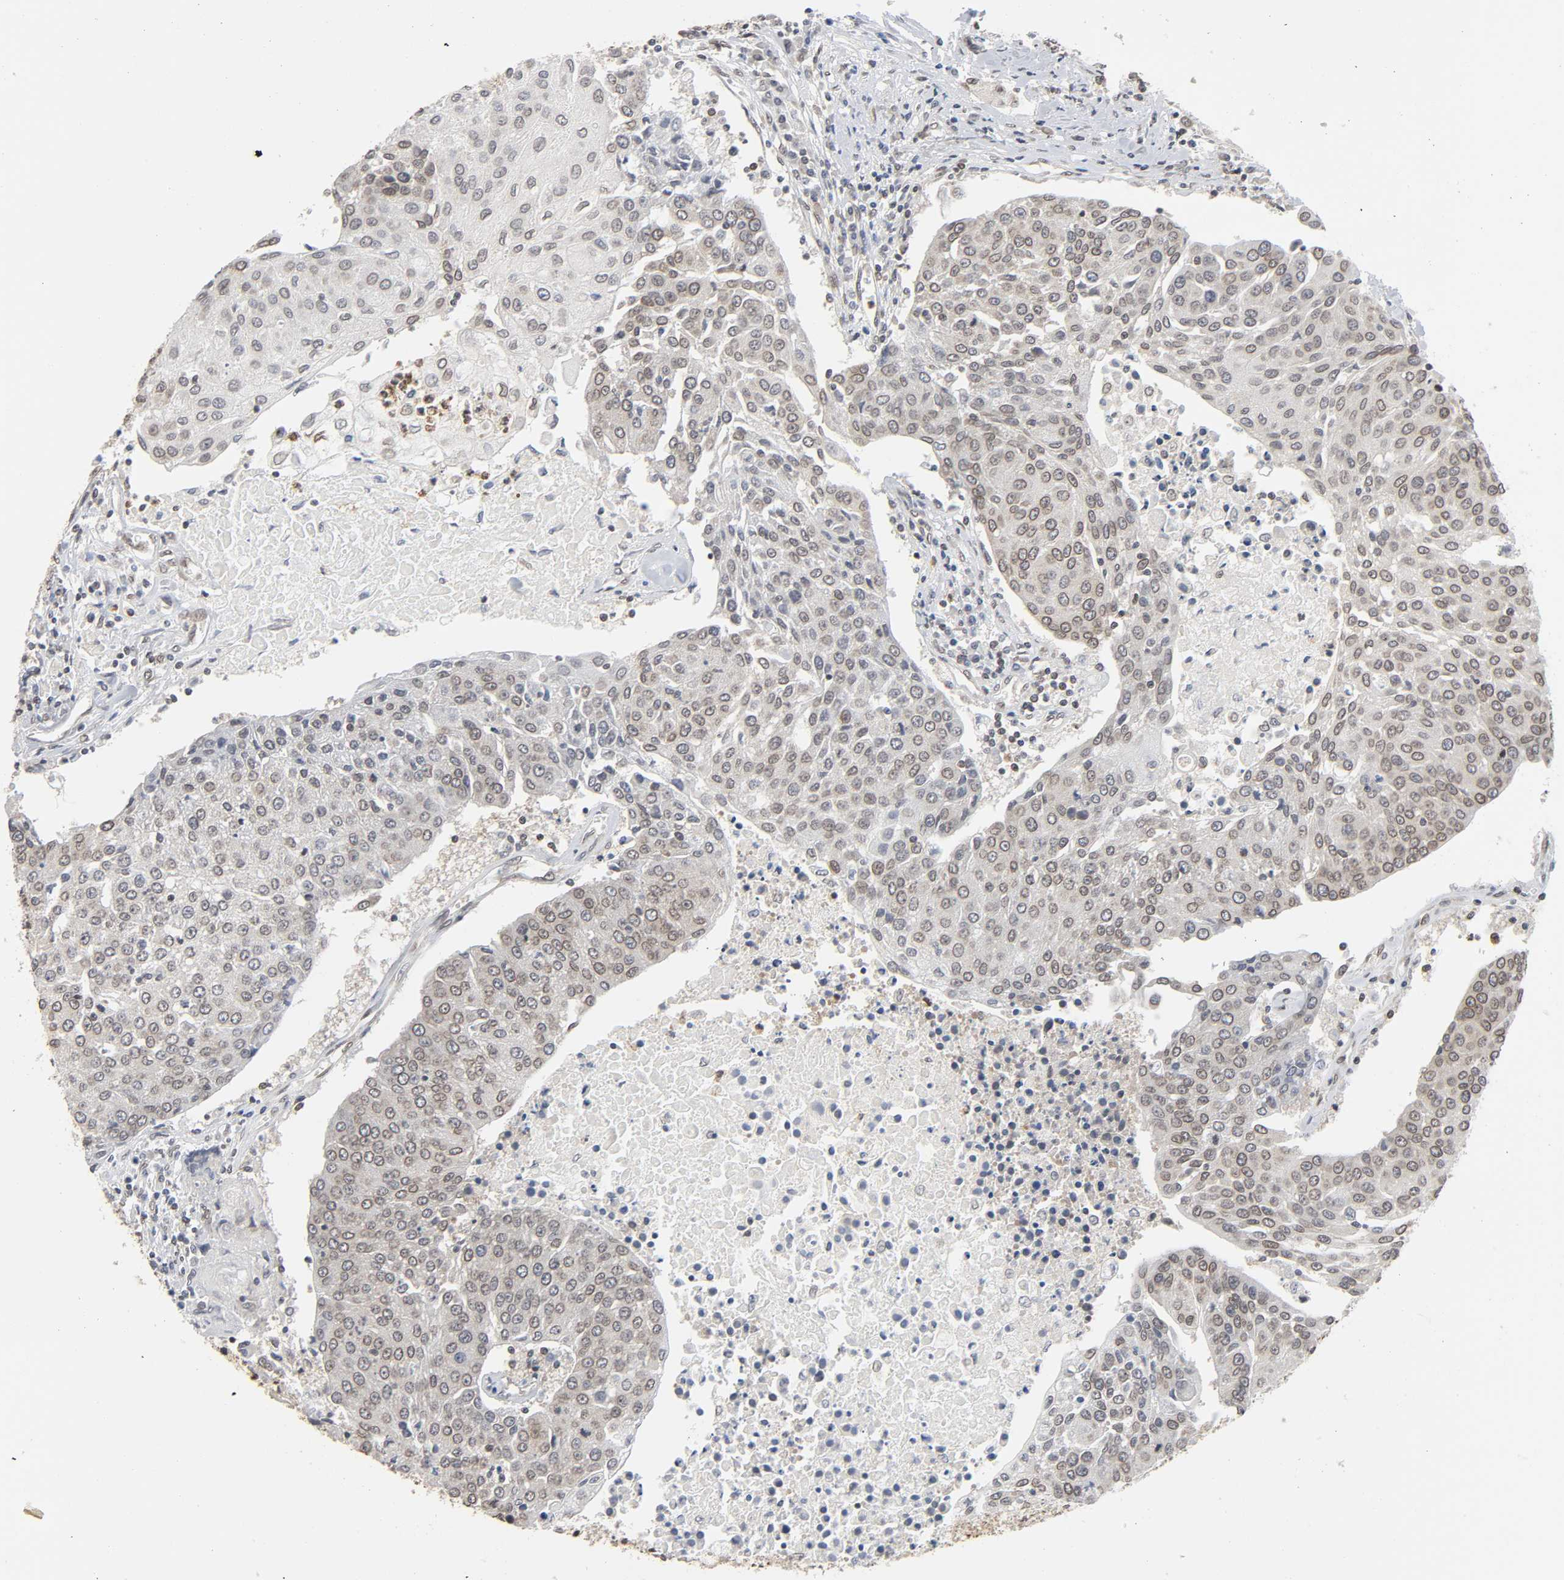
{"staining": {"intensity": "negative", "quantity": "none", "location": "none"}, "tissue": "urothelial cancer", "cell_type": "Tumor cells", "image_type": "cancer", "snomed": [{"axis": "morphology", "description": "Urothelial carcinoma, High grade"}, {"axis": "topography", "description": "Urinary bladder"}], "caption": "Human high-grade urothelial carcinoma stained for a protein using immunohistochemistry (IHC) reveals no staining in tumor cells.", "gene": "SUMO1", "patient": {"sex": "female", "age": 85}}